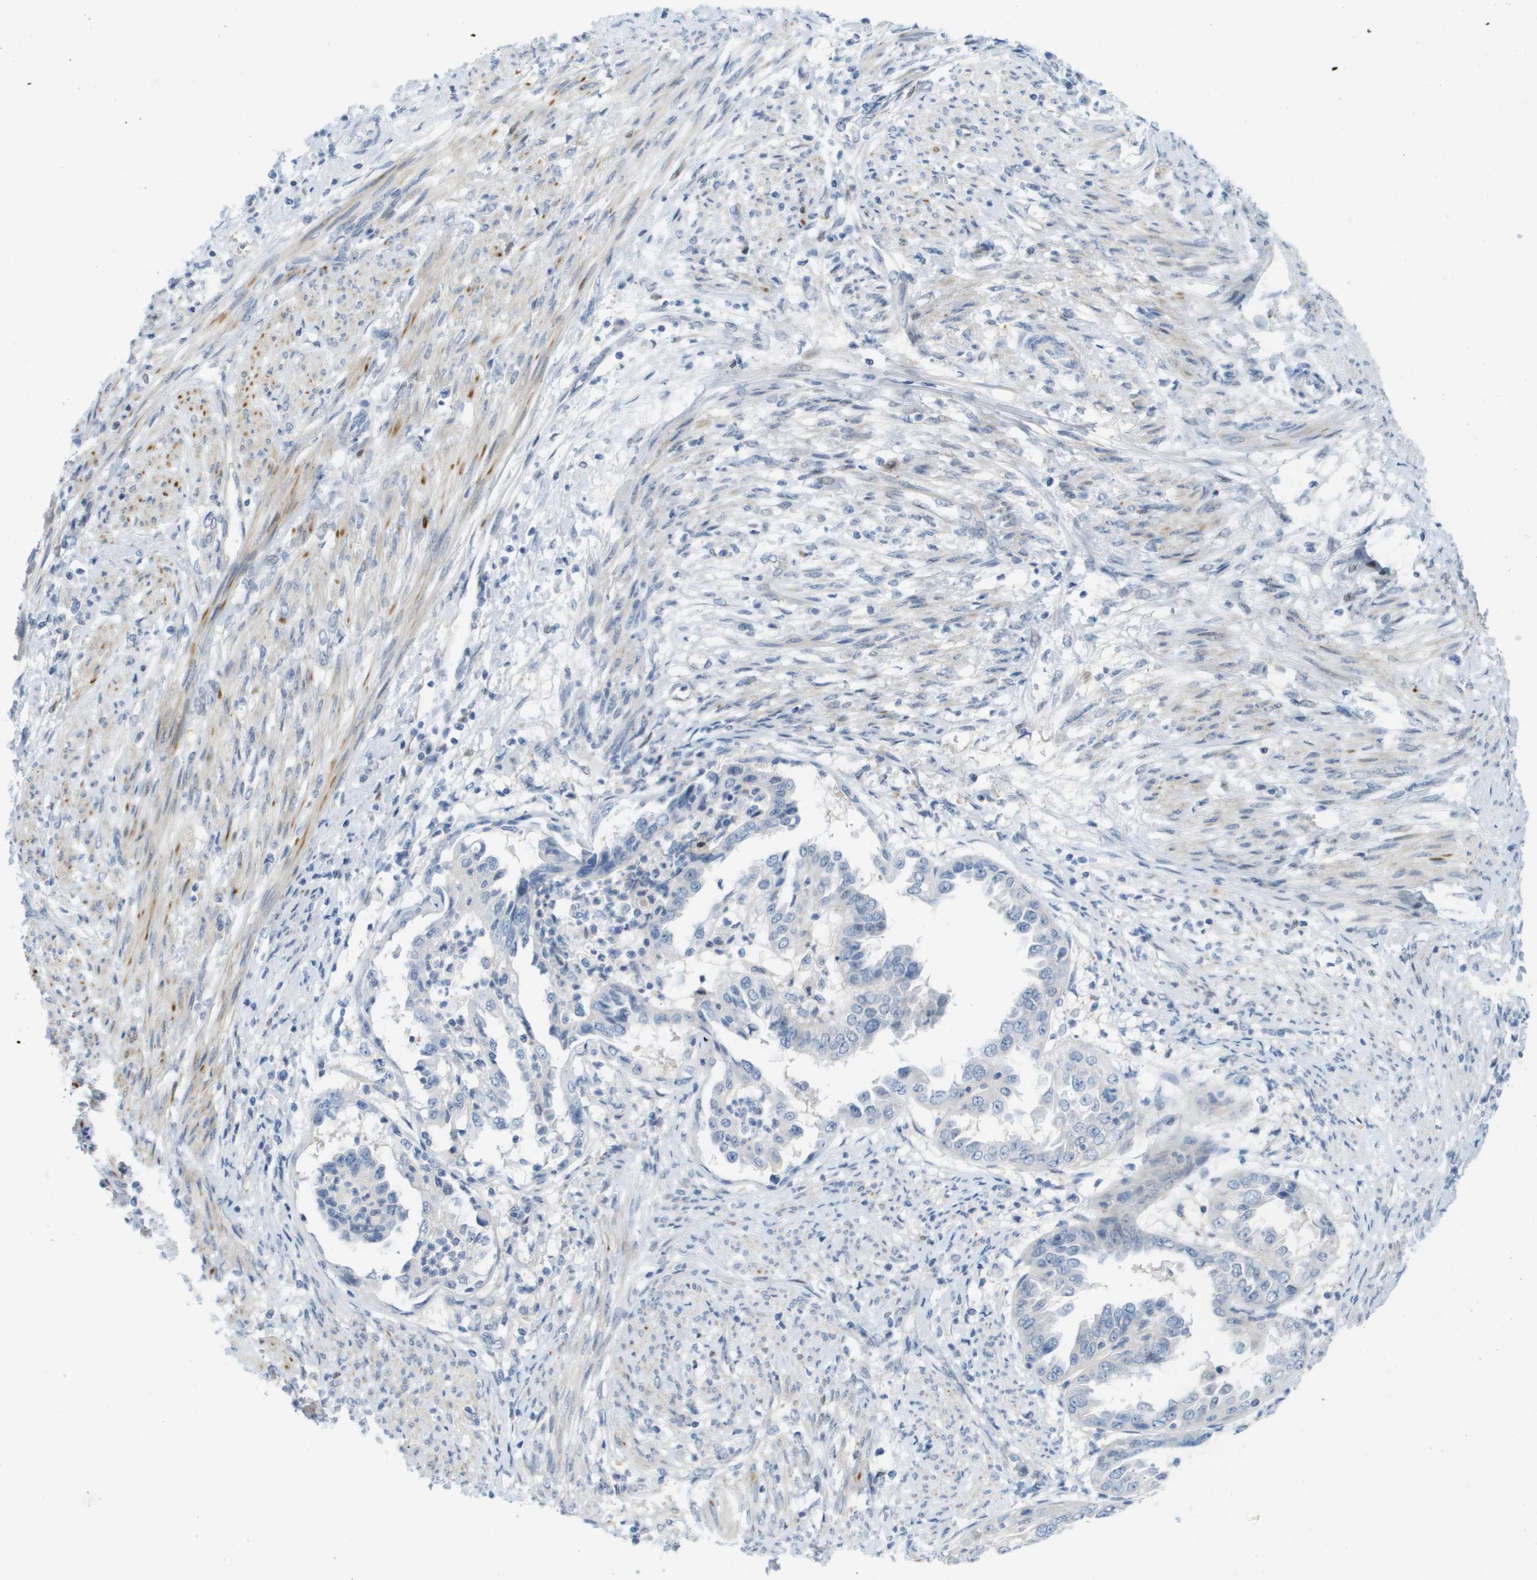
{"staining": {"intensity": "negative", "quantity": "none", "location": "none"}, "tissue": "endometrial cancer", "cell_type": "Tumor cells", "image_type": "cancer", "snomed": [{"axis": "morphology", "description": "Adenocarcinoma, NOS"}, {"axis": "topography", "description": "Endometrium"}], "caption": "Tumor cells show no significant expression in endometrial adenocarcinoma.", "gene": "CUL9", "patient": {"sex": "female", "age": 85}}